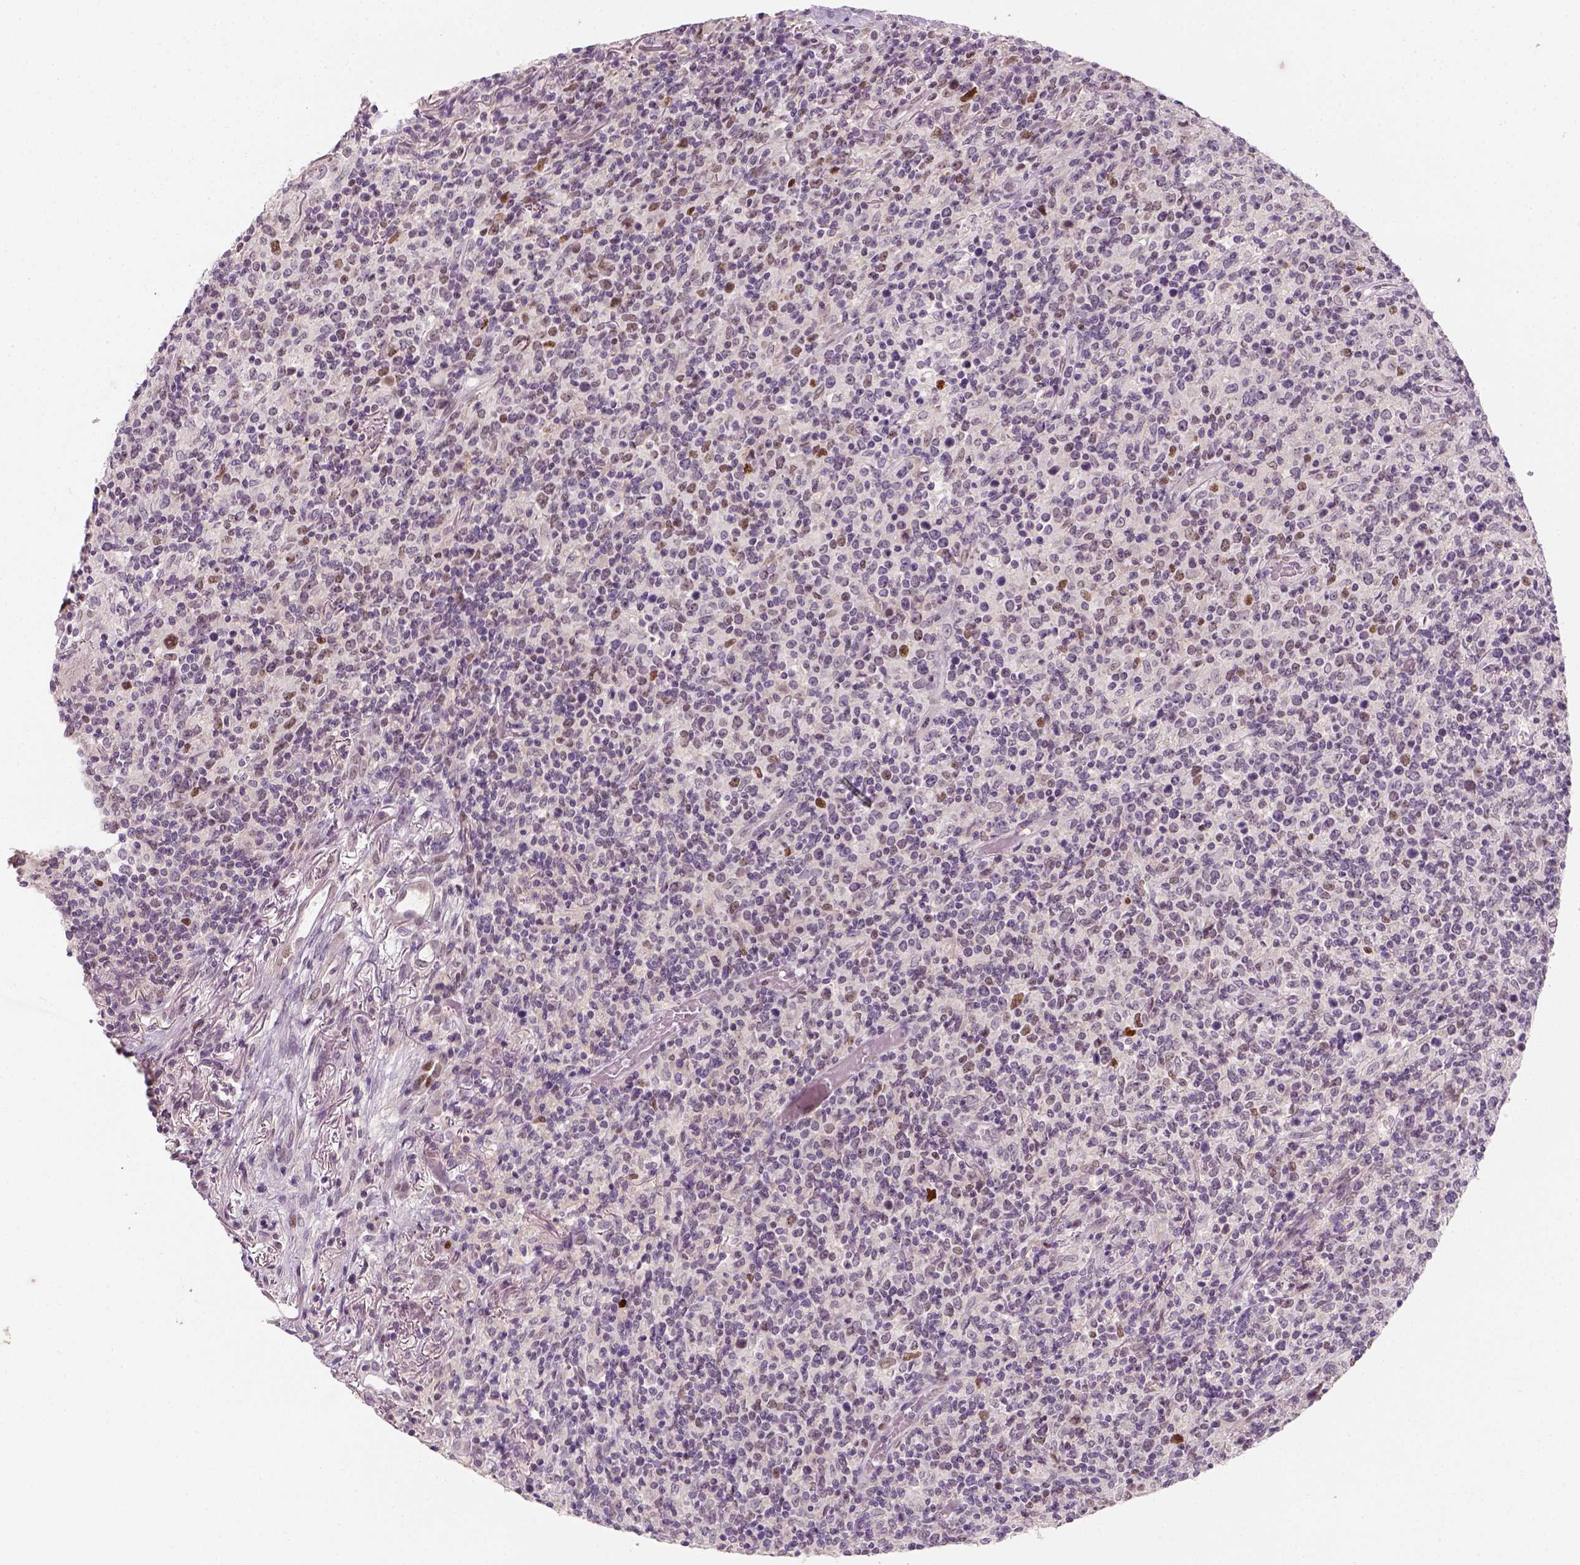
{"staining": {"intensity": "negative", "quantity": "none", "location": "none"}, "tissue": "lymphoma", "cell_type": "Tumor cells", "image_type": "cancer", "snomed": [{"axis": "morphology", "description": "Malignant lymphoma, non-Hodgkin's type, High grade"}, {"axis": "topography", "description": "Lung"}], "caption": "DAB (3,3'-diaminobenzidine) immunohistochemical staining of lymphoma demonstrates no significant staining in tumor cells. (DAB IHC, high magnification).", "gene": "TP53", "patient": {"sex": "male", "age": 79}}